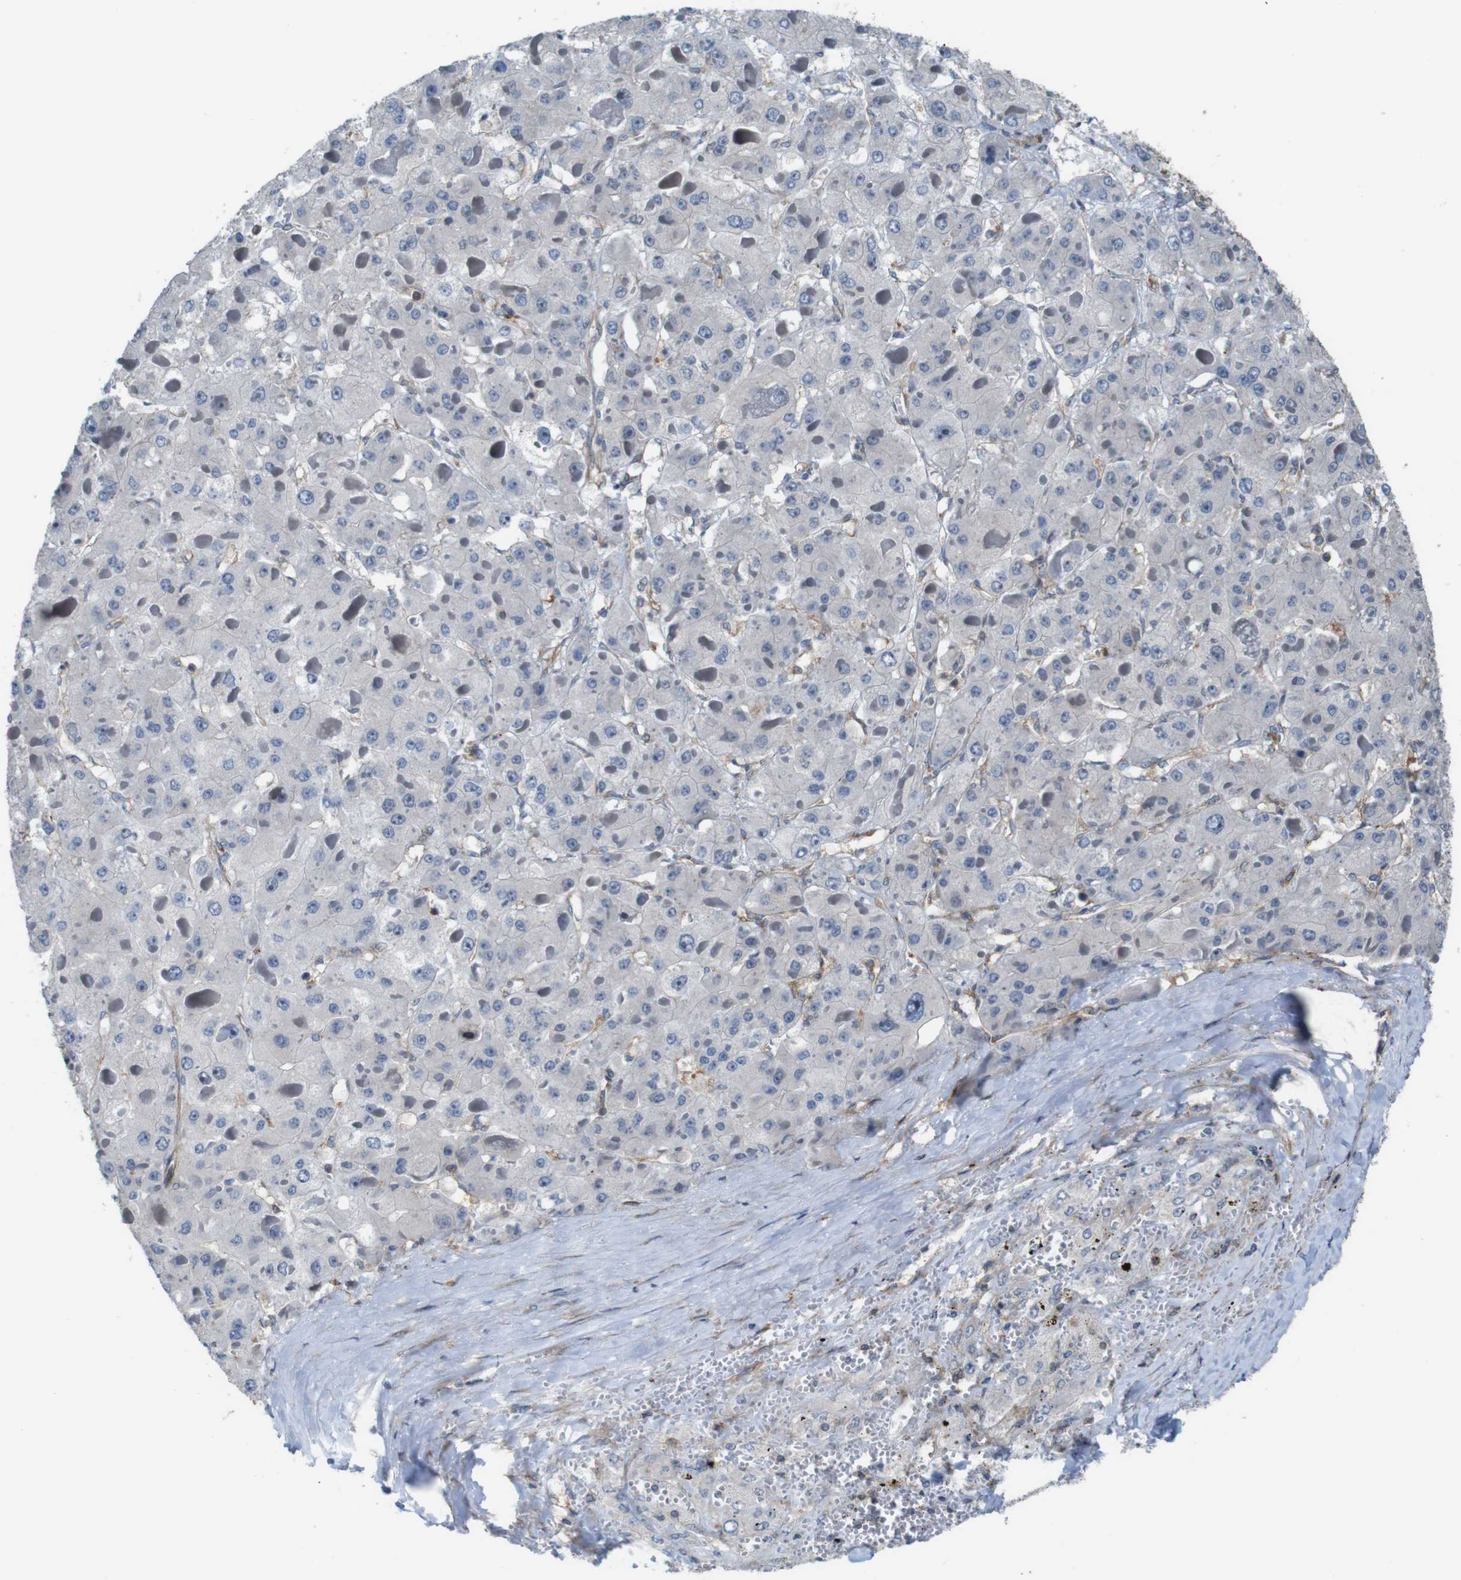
{"staining": {"intensity": "negative", "quantity": "none", "location": "none"}, "tissue": "liver cancer", "cell_type": "Tumor cells", "image_type": "cancer", "snomed": [{"axis": "morphology", "description": "Carcinoma, Hepatocellular, NOS"}, {"axis": "topography", "description": "Liver"}], "caption": "Tumor cells are negative for protein expression in human liver hepatocellular carcinoma. (DAB (3,3'-diaminobenzidine) IHC visualized using brightfield microscopy, high magnification).", "gene": "PCOLCE2", "patient": {"sex": "female", "age": 73}}